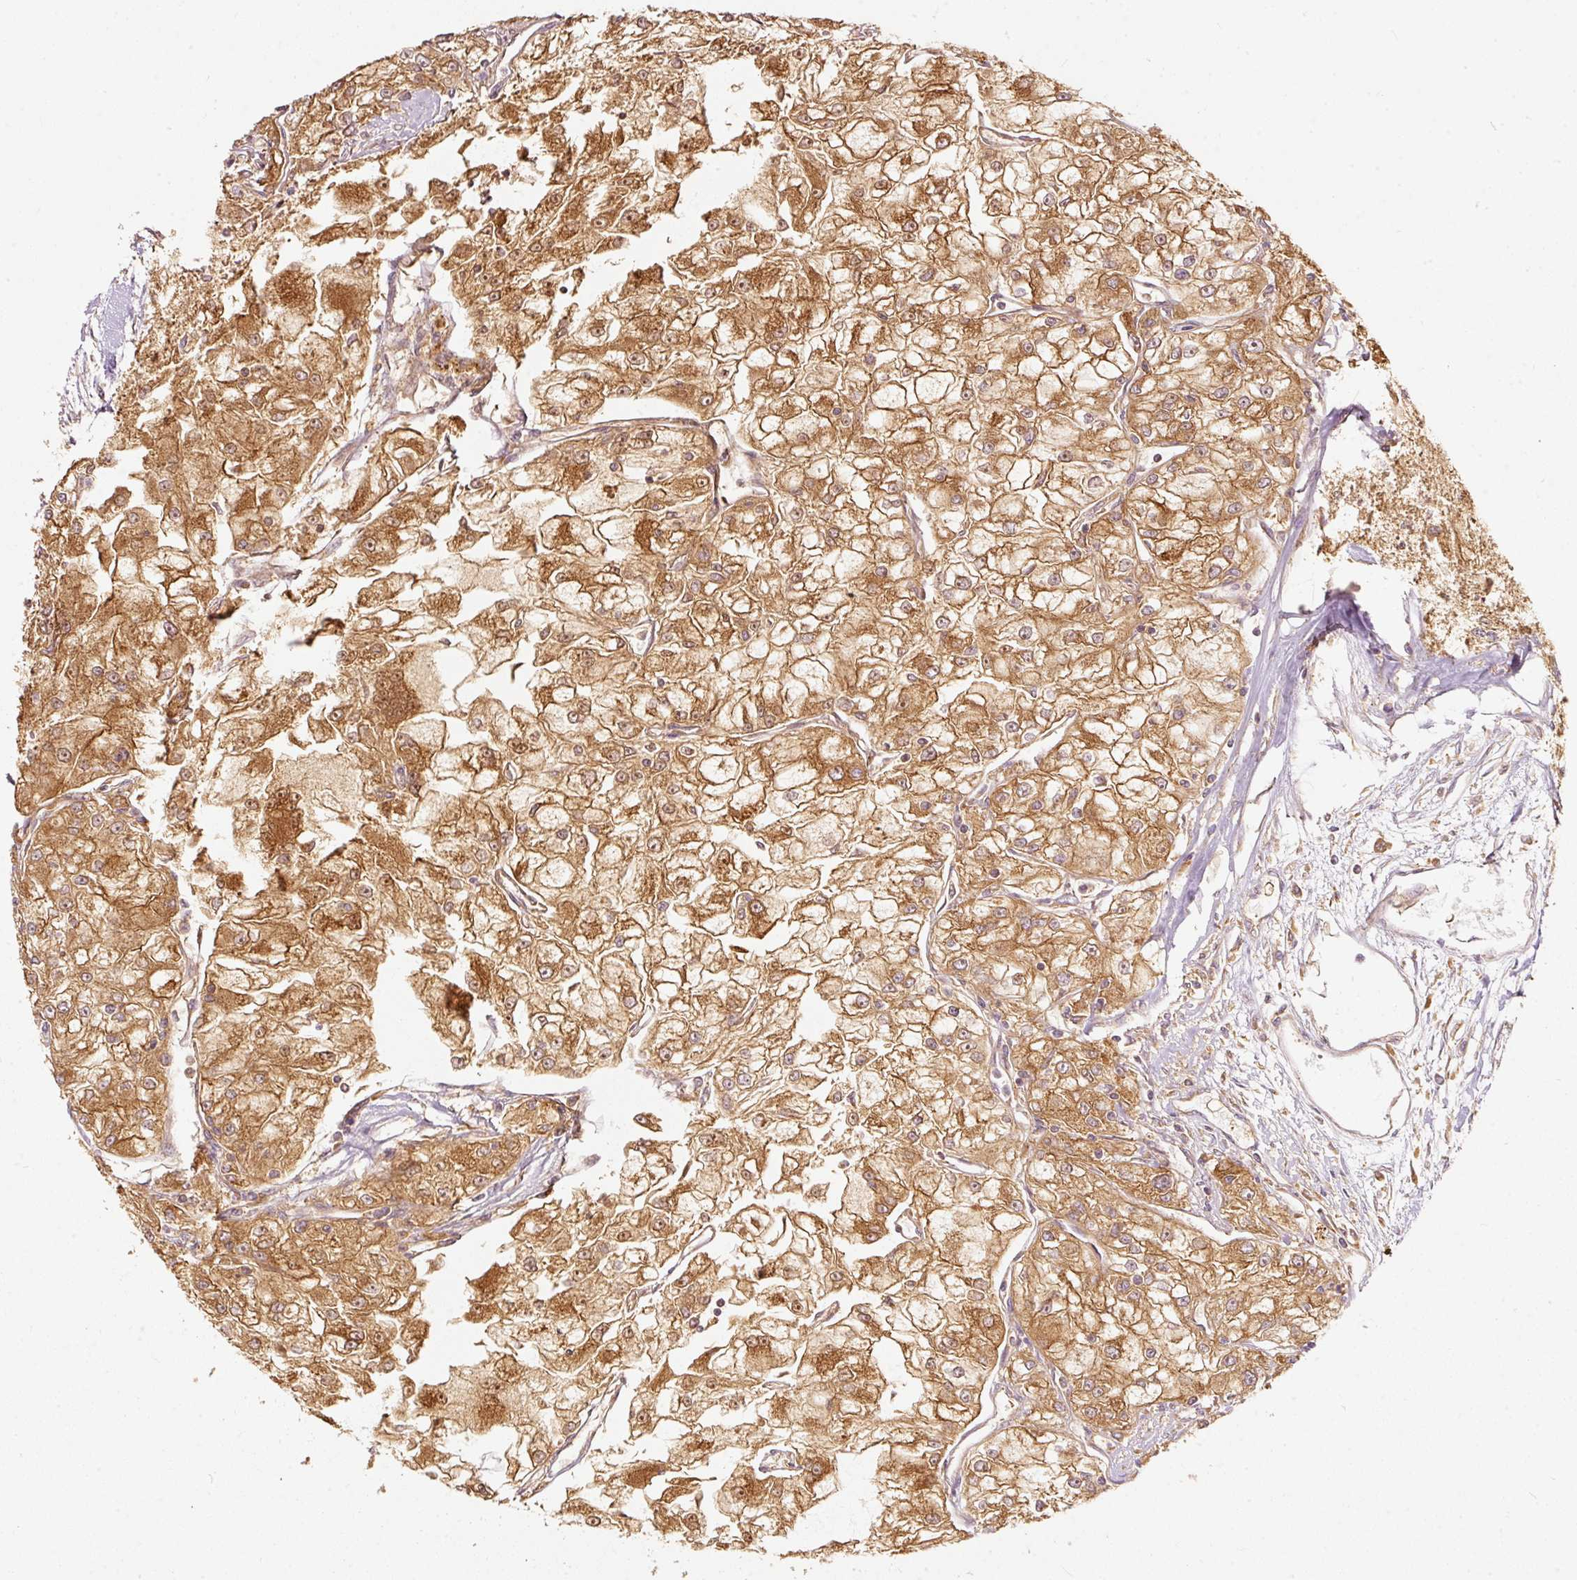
{"staining": {"intensity": "strong", "quantity": ">75%", "location": "cytoplasmic/membranous"}, "tissue": "renal cancer", "cell_type": "Tumor cells", "image_type": "cancer", "snomed": [{"axis": "morphology", "description": "Adenocarcinoma, NOS"}, {"axis": "topography", "description": "Kidney"}], "caption": "Protein expression analysis of human renal cancer (adenocarcinoma) reveals strong cytoplasmic/membranous staining in approximately >75% of tumor cells.", "gene": "EIF3B", "patient": {"sex": "female", "age": 72}}